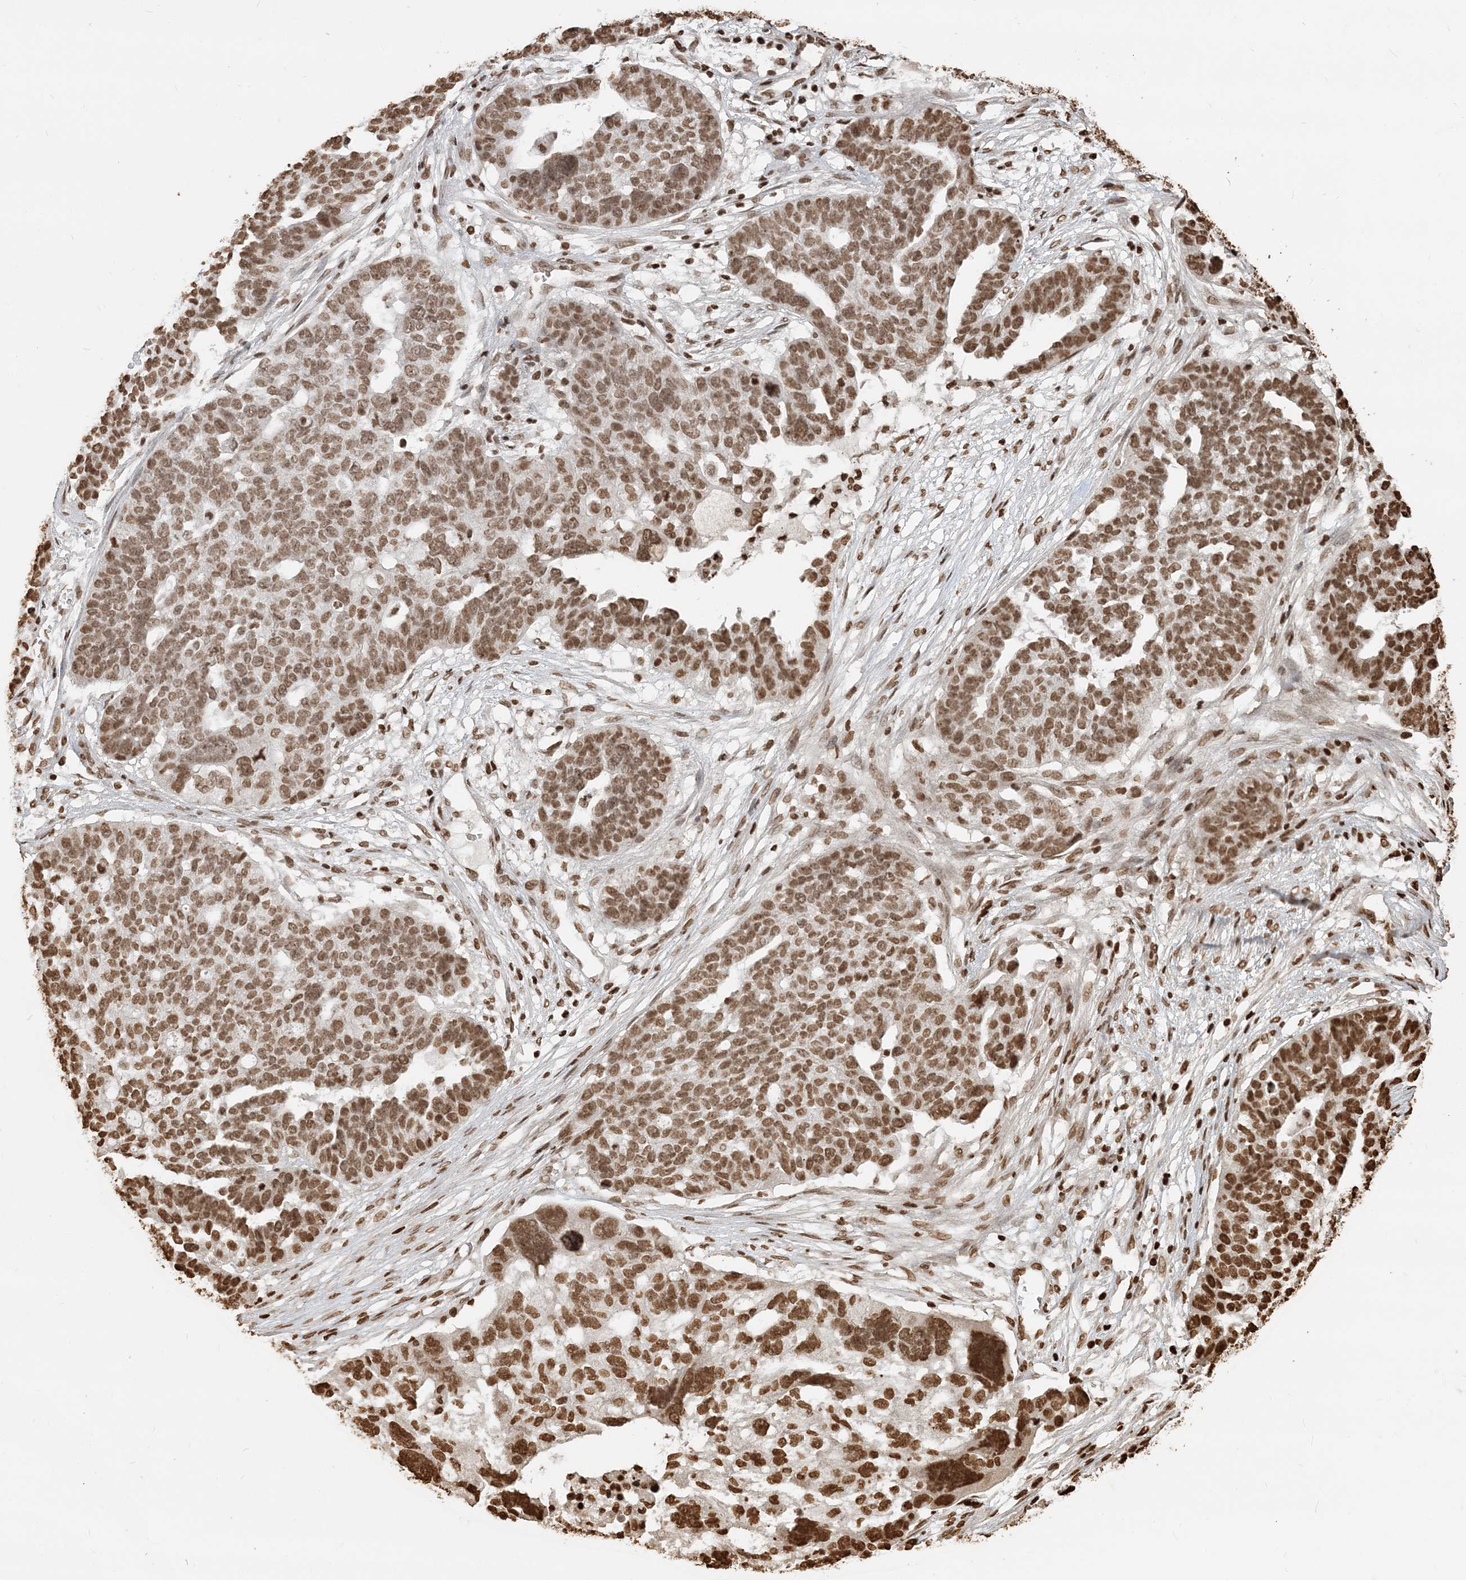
{"staining": {"intensity": "moderate", "quantity": ">75%", "location": "nuclear"}, "tissue": "ovarian cancer", "cell_type": "Tumor cells", "image_type": "cancer", "snomed": [{"axis": "morphology", "description": "Cystadenocarcinoma, serous, NOS"}, {"axis": "topography", "description": "Ovary"}], "caption": "Immunohistochemical staining of human ovarian cancer (serous cystadenocarcinoma) shows moderate nuclear protein expression in approximately >75% of tumor cells.", "gene": "H3-3B", "patient": {"sex": "female", "age": 59}}